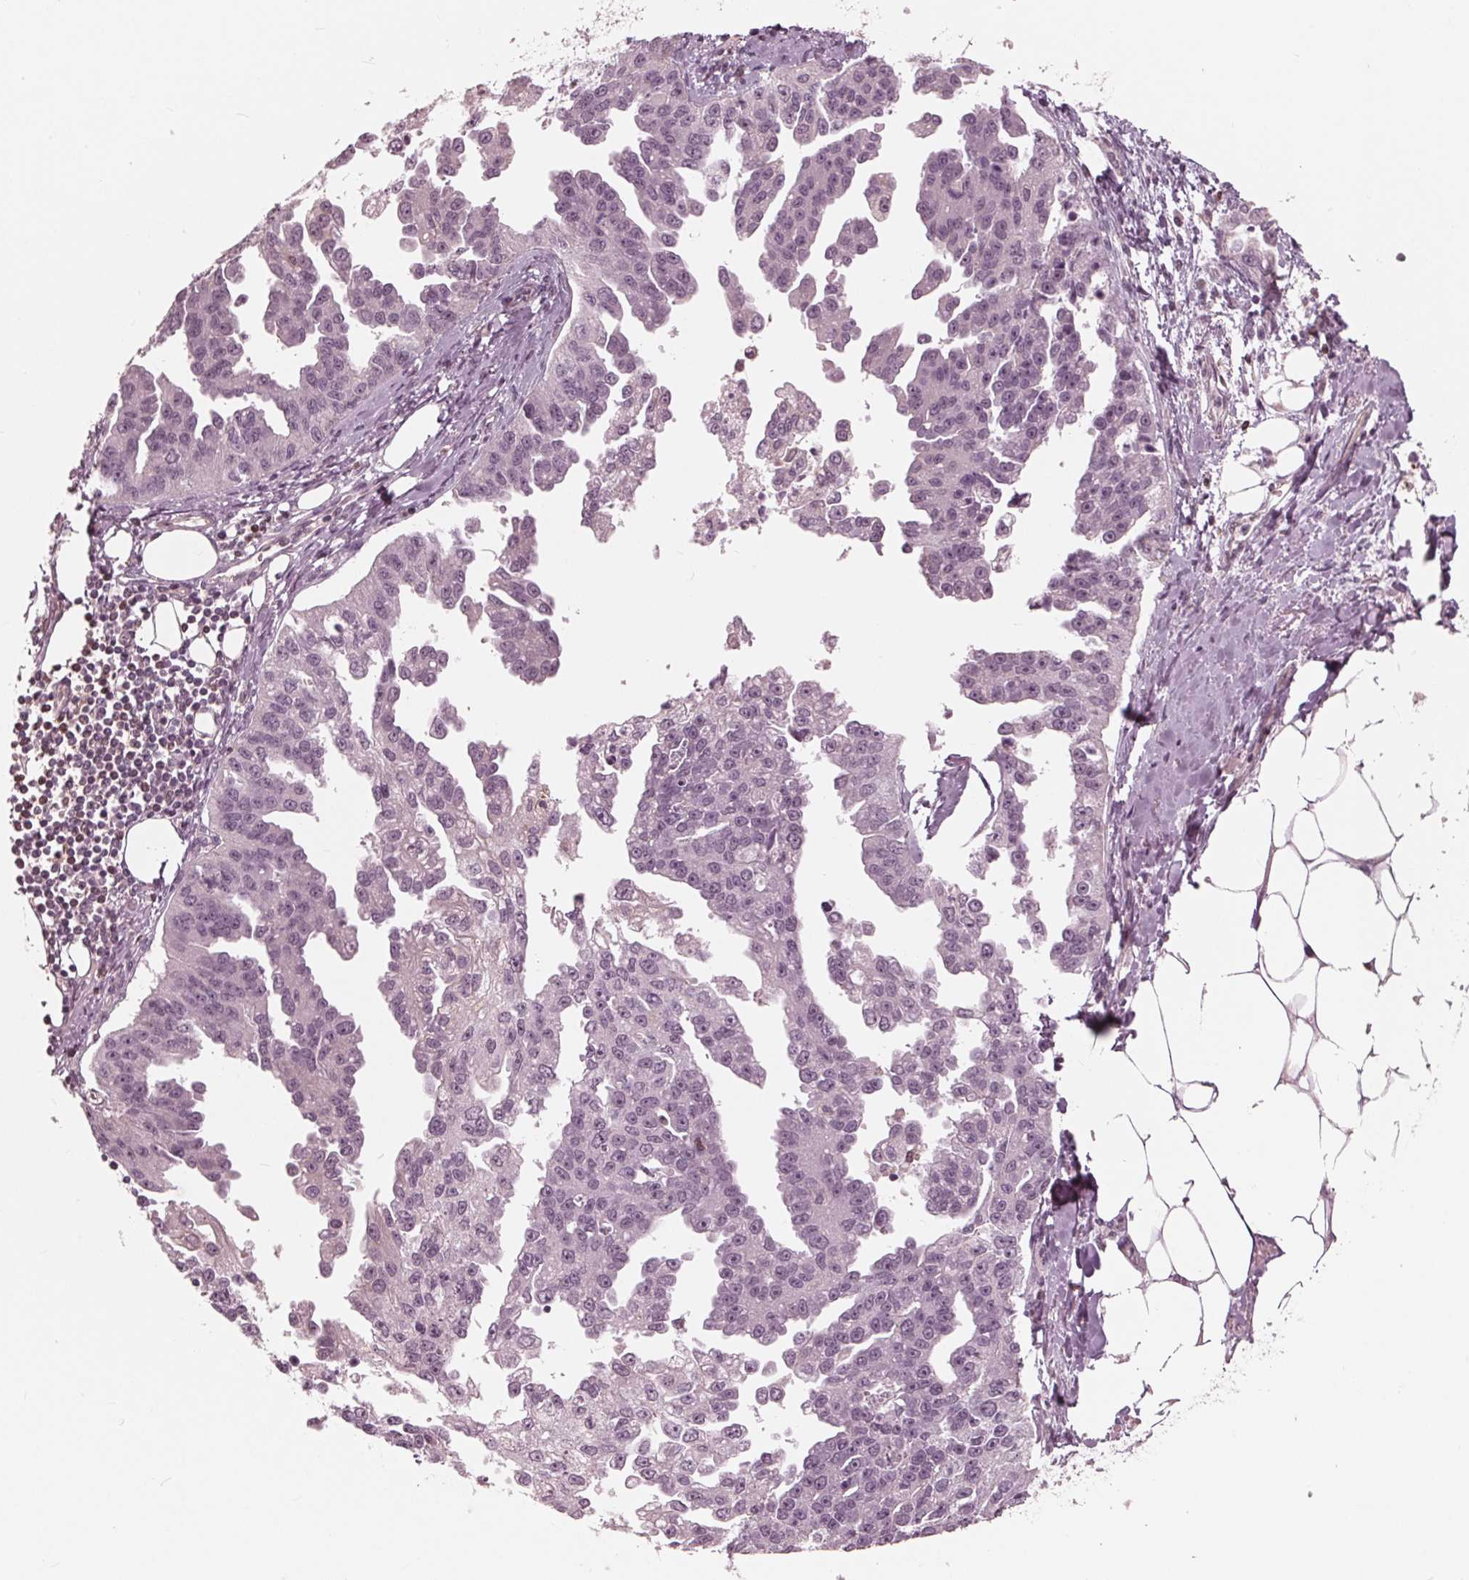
{"staining": {"intensity": "negative", "quantity": "none", "location": "none"}, "tissue": "ovarian cancer", "cell_type": "Tumor cells", "image_type": "cancer", "snomed": [{"axis": "morphology", "description": "Cystadenocarcinoma, serous, NOS"}, {"axis": "topography", "description": "Ovary"}], "caption": "This is an immunohistochemistry image of ovarian serous cystadenocarcinoma. There is no positivity in tumor cells.", "gene": "ING3", "patient": {"sex": "female", "age": 75}}